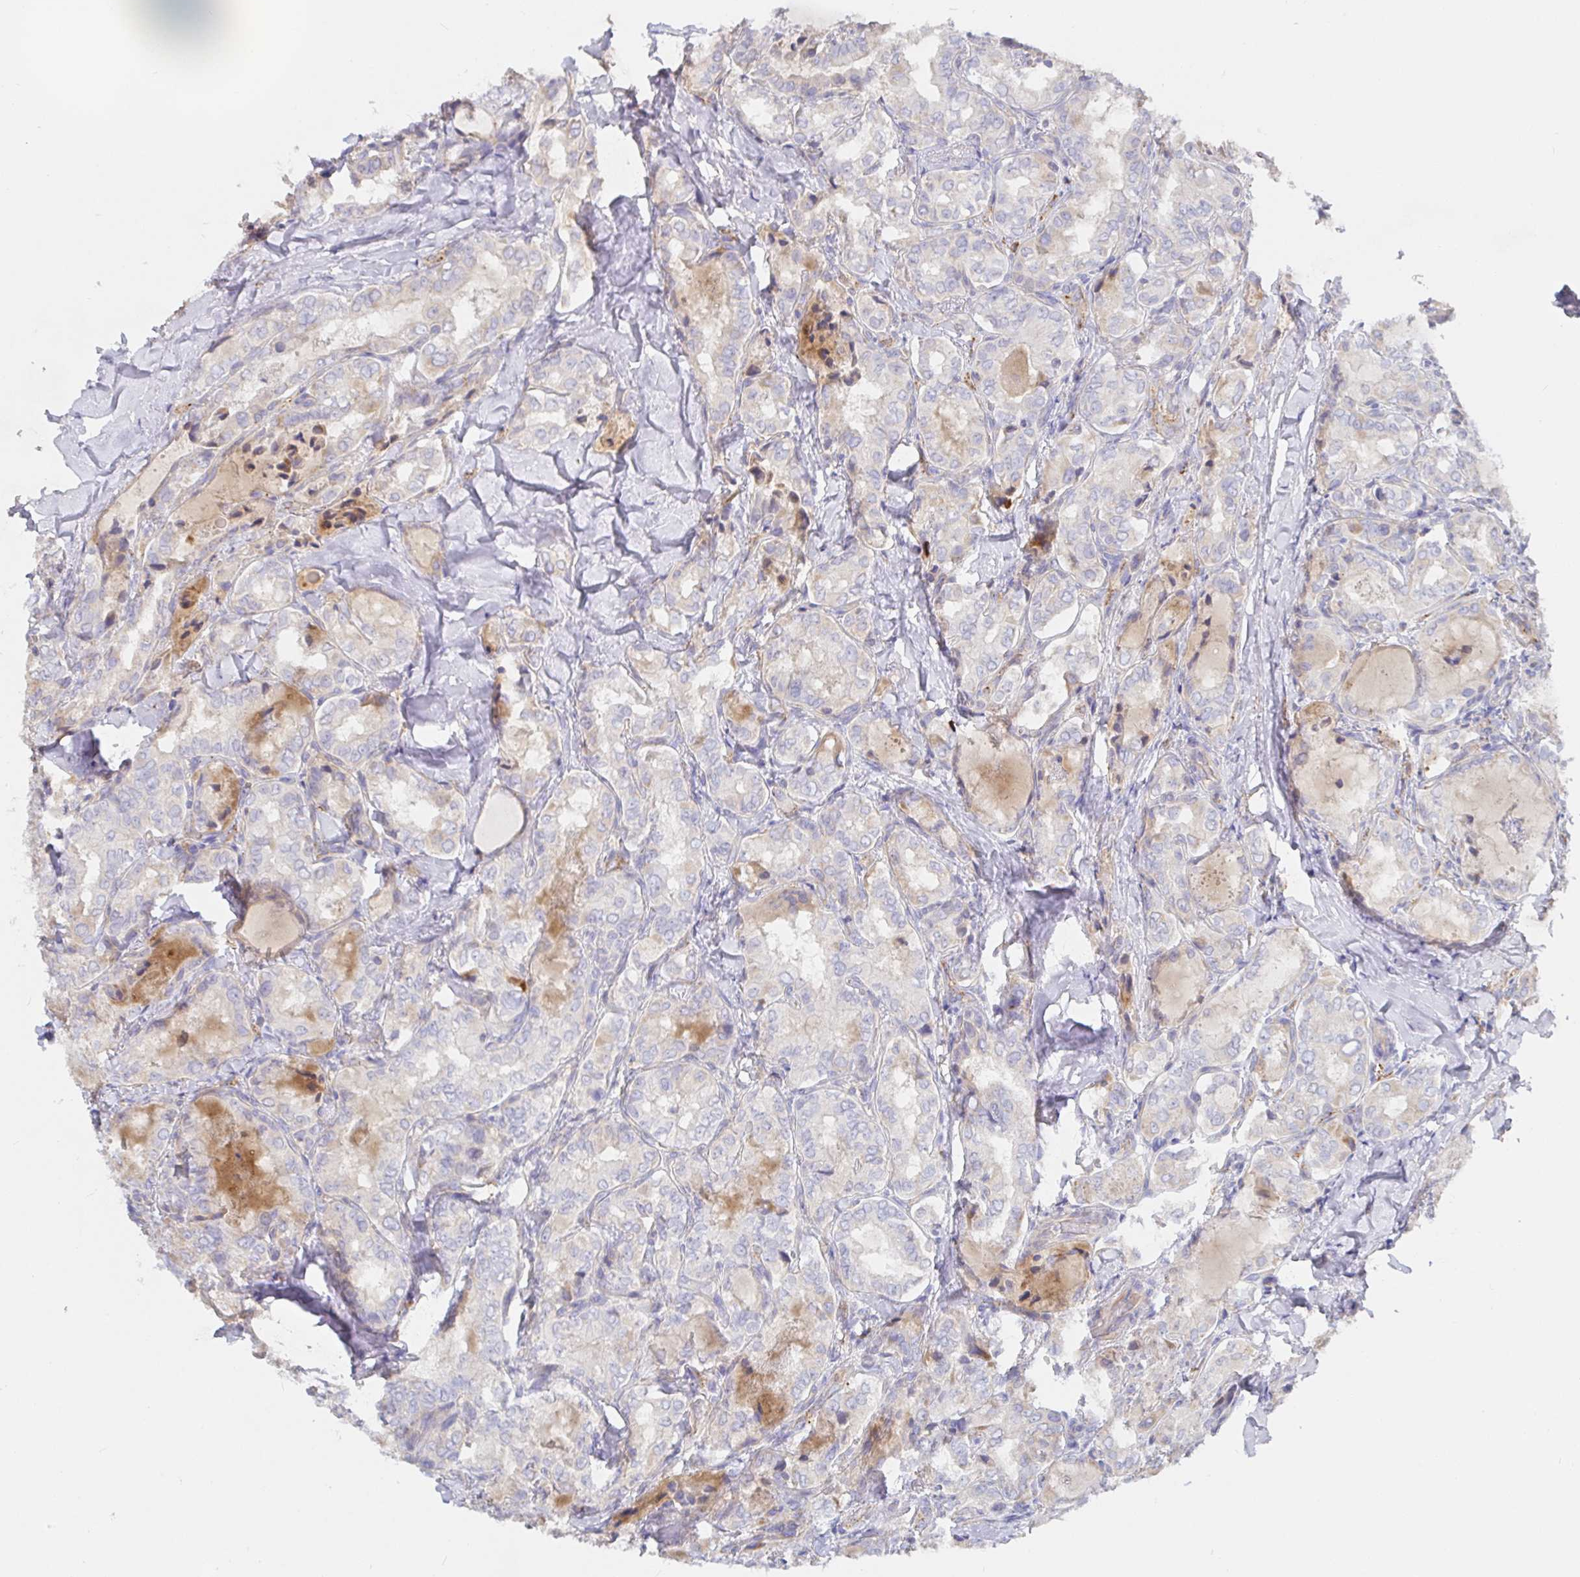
{"staining": {"intensity": "moderate", "quantity": "<25%", "location": "cytoplasmic/membranous"}, "tissue": "thyroid cancer", "cell_type": "Tumor cells", "image_type": "cancer", "snomed": [{"axis": "morphology", "description": "Papillary adenocarcinoma, NOS"}, {"axis": "topography", "description": "Thyroid gland"}], "caption": "Tumor cells show moderate cytoplasmic/membranous positivity in about <25% of cells in papillary adenocarcinoma (thyroid).", "gene": "IRAK2", "patient": {"sex": "female", "age": 75}}